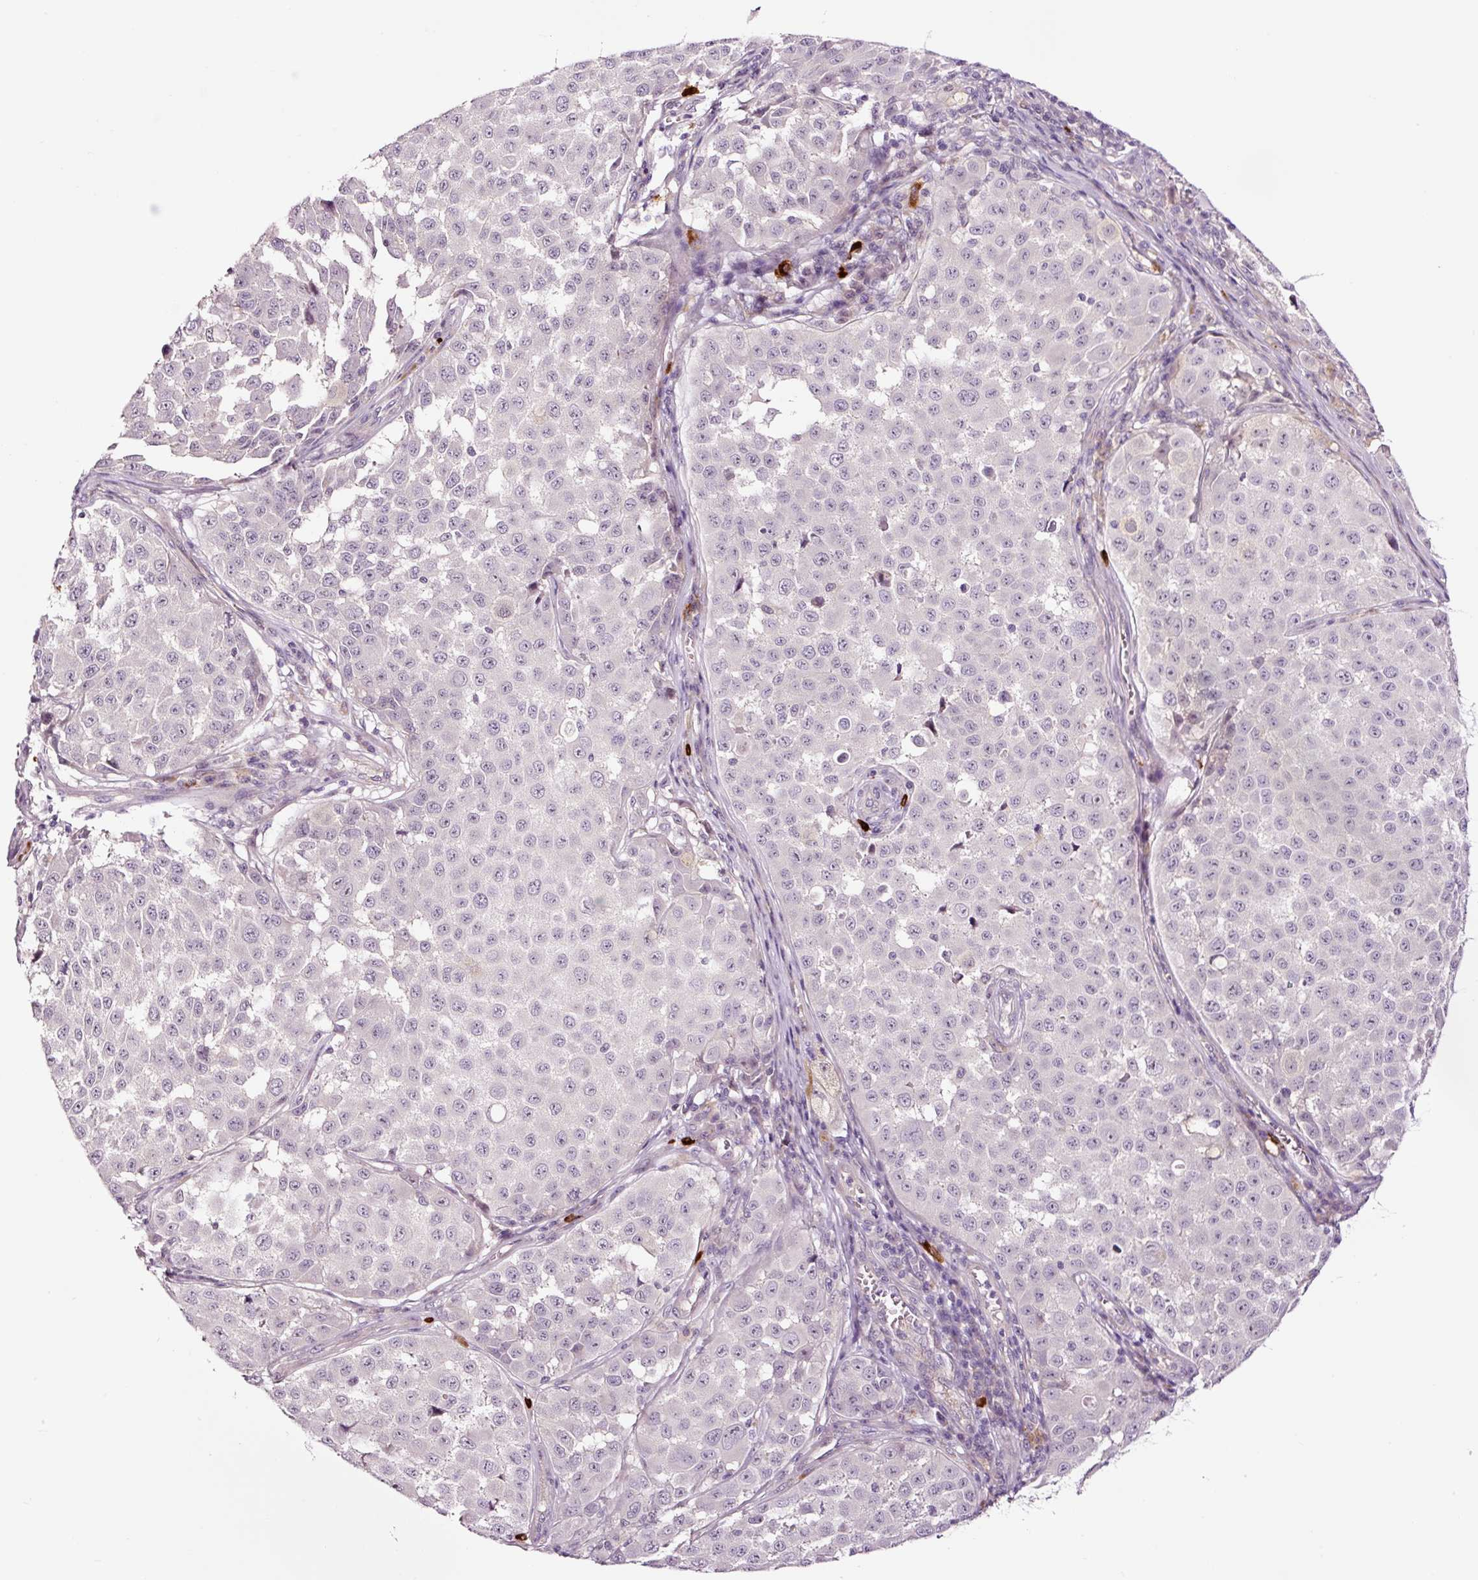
{"staining": {"intensity": "negative", "quantity": "none", "location": "none"}, "tissue": "melanoma", "cell_type": "Tumor cells", "image_type": "cancer", "snomed": [{"axis": "morphology", "description": "Malignant melanoma, NOS"}, {"axis": "topography", "description": "Skin"}], "caption": "A histopathology image of human melanoma is negative for staining in tumor cells.", "gene": "UTP14A", "patient": {"sex": "male", "age": 64}}